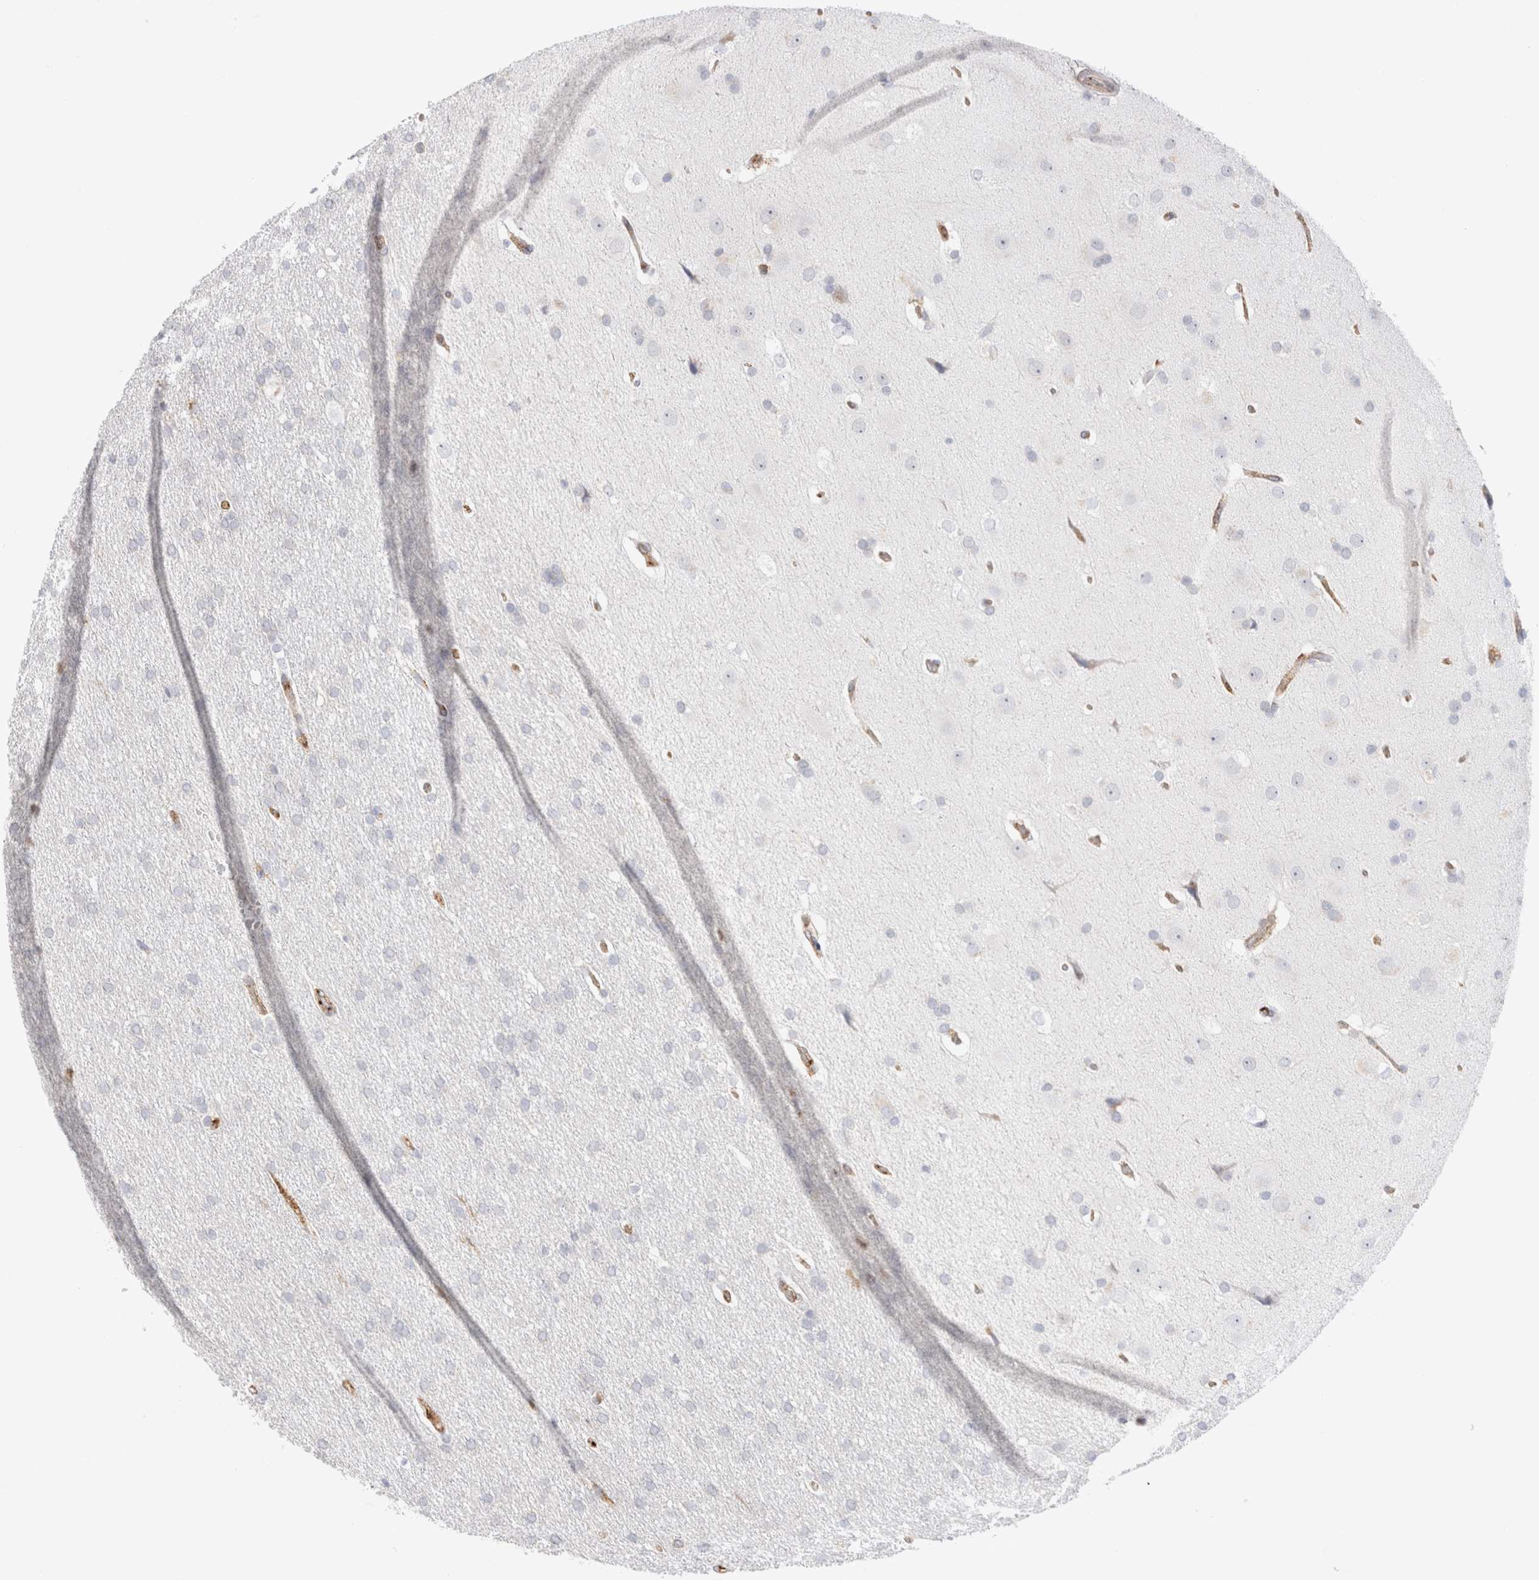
{"staining": {"intensity": "negative", "quantity": "none", "location": "none"}, "tissue": "glioma", "cell_type": "Tumor cells", "image_type": "cancer", "snomed": [{"axis": "morphology", "description": "Glioma, malignant, Low grade"}, {"axis": "topography", "description": "Brain"}], "caption": "Human glioma stained for a protein using IHC displays no positivity in tumor cells.", "gene": "CNPY4", "patient": {"sex": "female", "age": 37}}